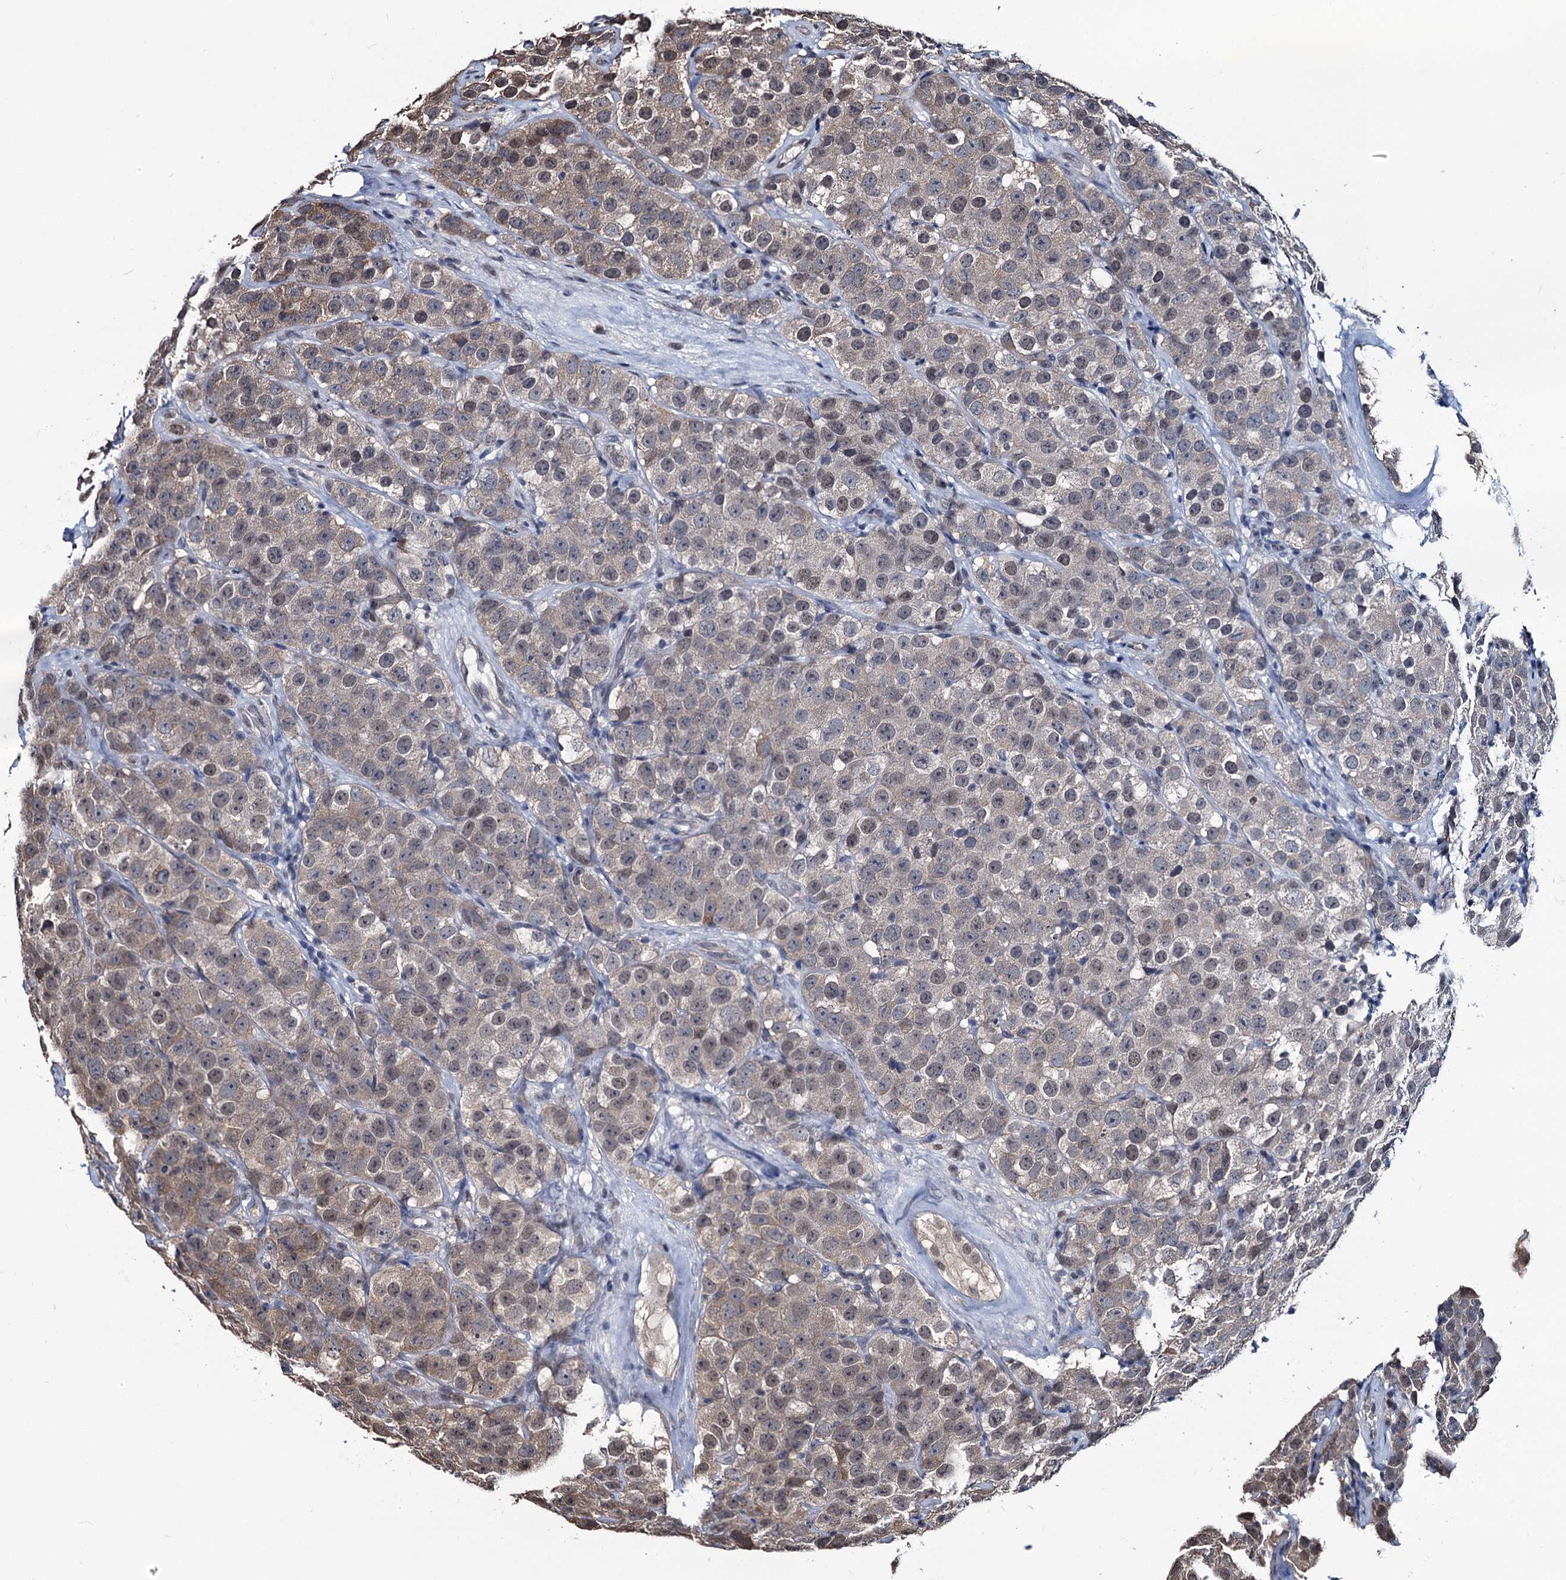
{"staining": {"intensity": "weak", "quantity": "25%-75%", "location": "cytoplasmic/membranous"}, "tissue": "testis cancer", "cell_type": "Tumor cells", "image_type": "cancer", "snomed": [{"axis": "morphology", "description": "Seminoma, NOS"}, {"axis": "topography", "description": "Testis"}], "caption": "Immunohistochemical staining of testis cancer displays weak cytoplasmic/membranous protein staining in approximately 25%-75% of tumor cells.", "gene": "RTKN2", "patient": {"sex": "male", "age": 28}}